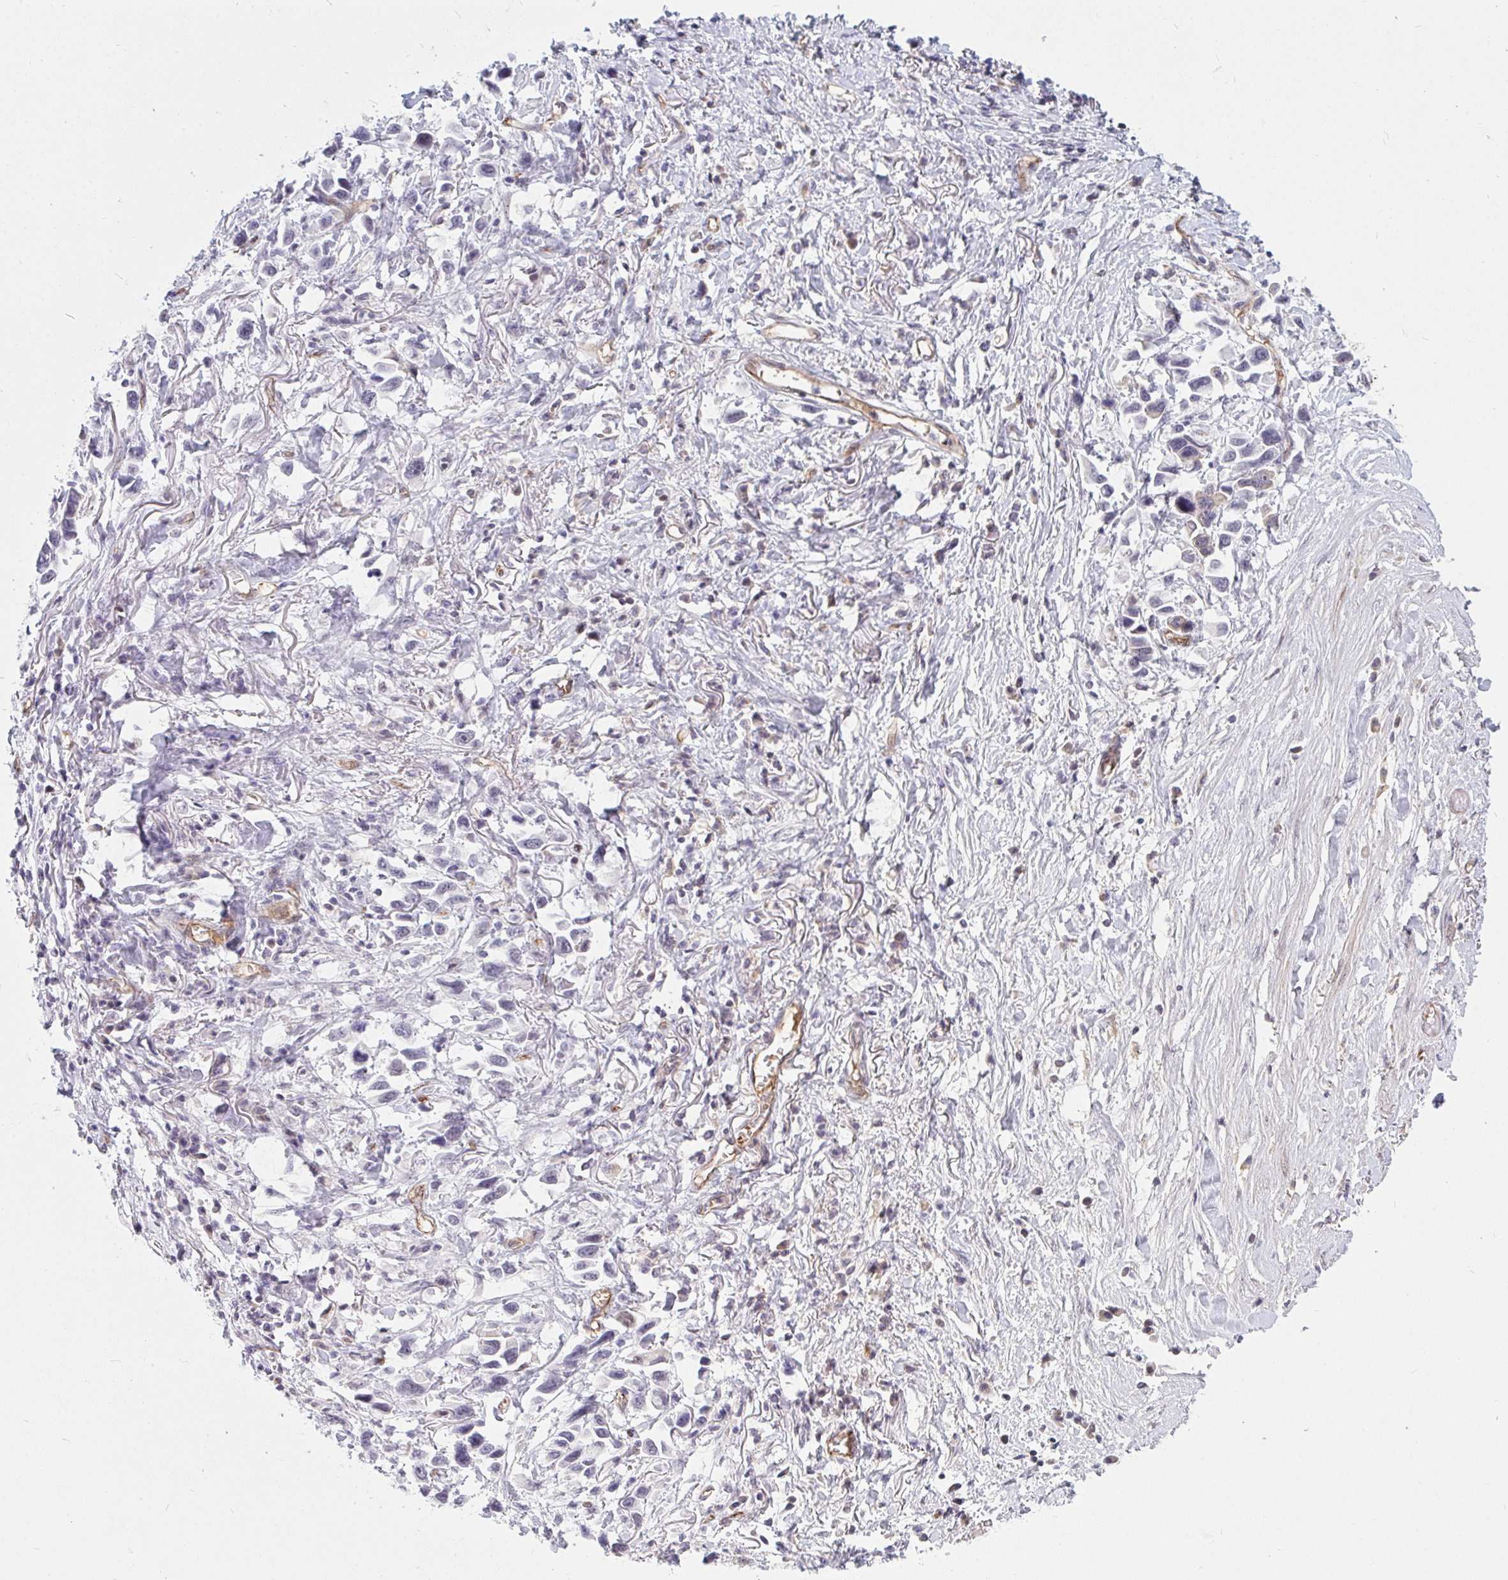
{"staining": {"intensity": "negative", "quantity": "none", "location": "none"}, "tissue": "stomach cancer", "cell_type": "Tumor cells", "image_type": "cancer", "snomed": [{"axis": "morphology", "description": "Adenocarcinoma, NOS"}, {"axis": "topography", "description": "Stomach"}], "caption": "Image shows no significant protein staining in tumor cells of stomach adenocarcinoma.", "gene": "DSCAML1", "patient": {"sex": "female", "age": 81}}